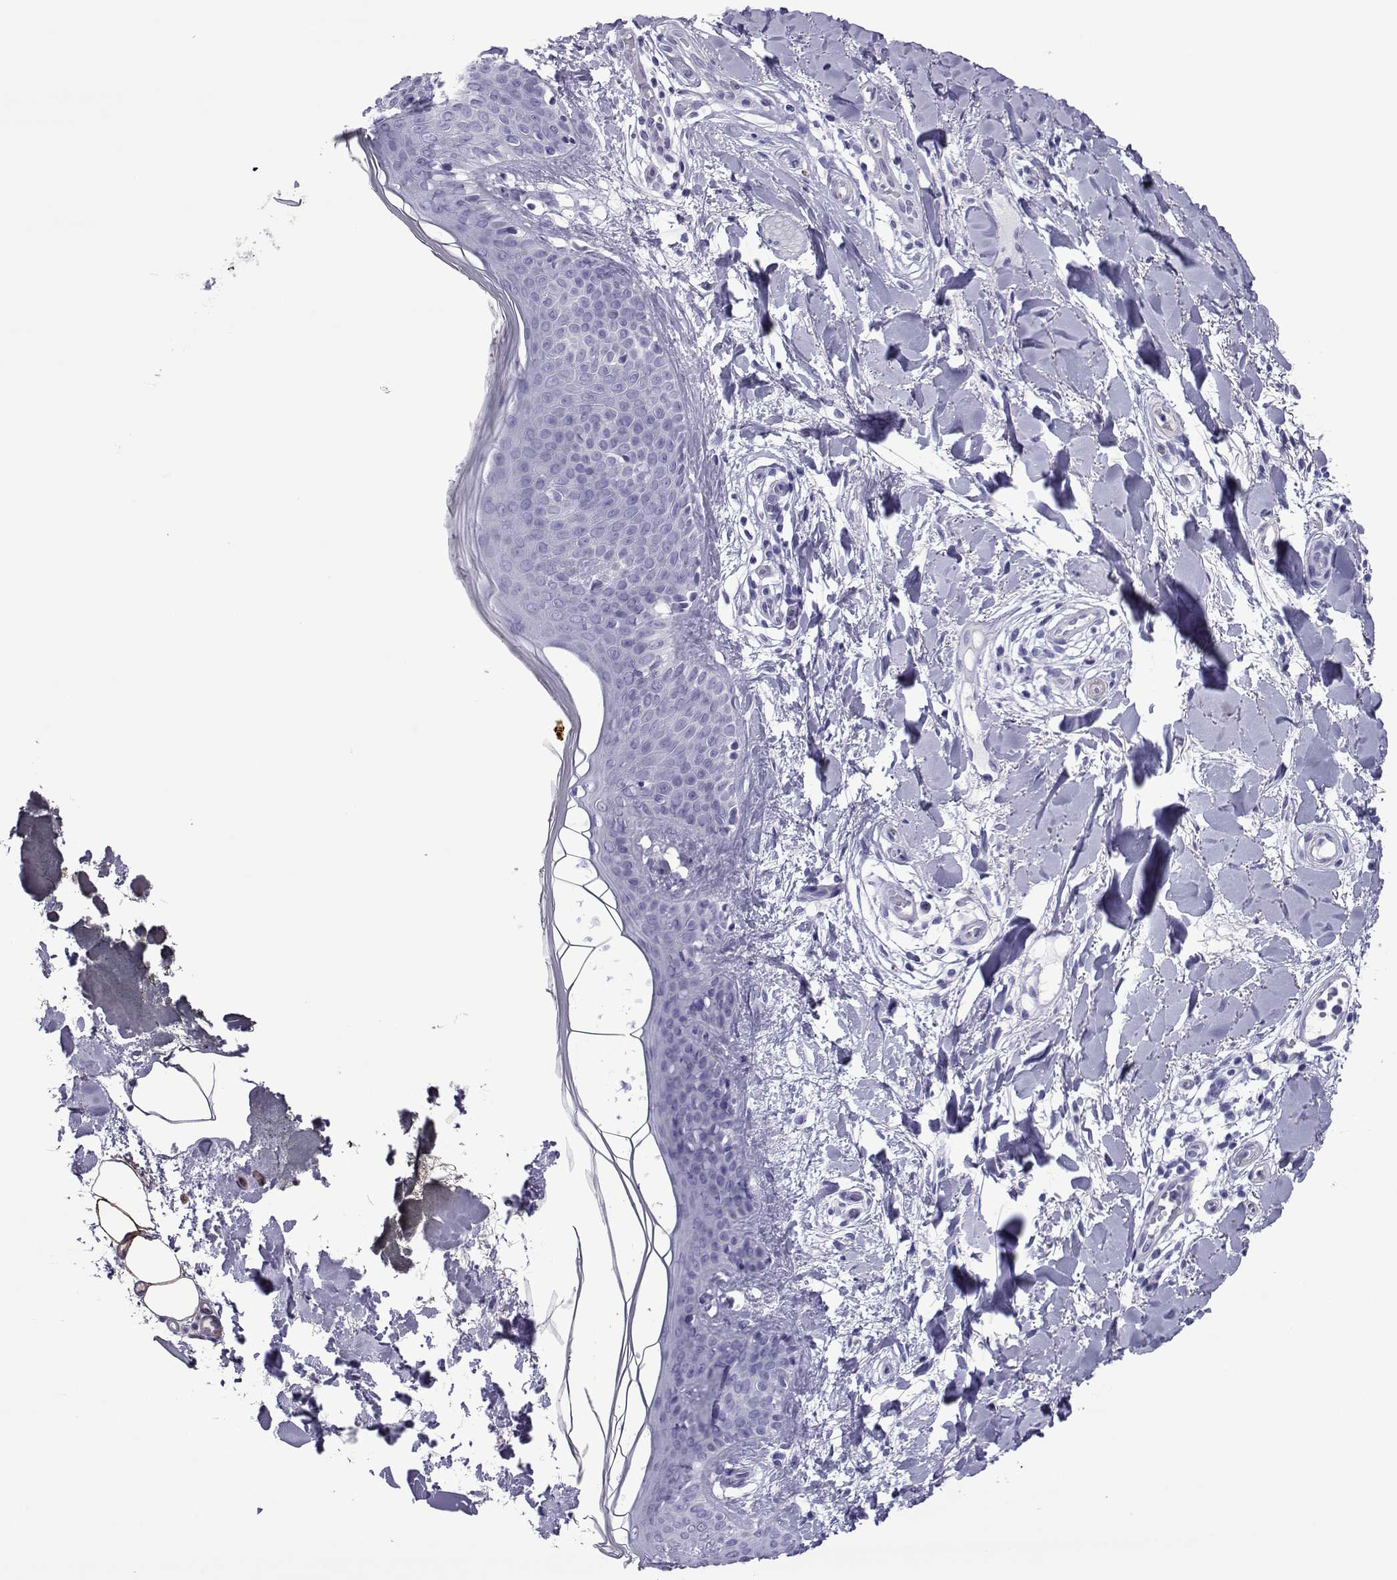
{"staining": {"intensity": "negative", "quantity": "none", "location": "none"}, "tissue": "skin", "cell_type": "Fibroblasts", "image_type": "normal", "snomed": [{"axis": "morphology", "description": "Normal tissue, NOS"}, {"axis": "topography", "description": "Skin"}], "caption": "Immunohistochemistry photomicrograph of unremarkable human skin stained for a protein (brown), which displays no expression in fibroblasts.", "gene": "SPANXA1", "patient": {"sex": "female", "age": 34}}